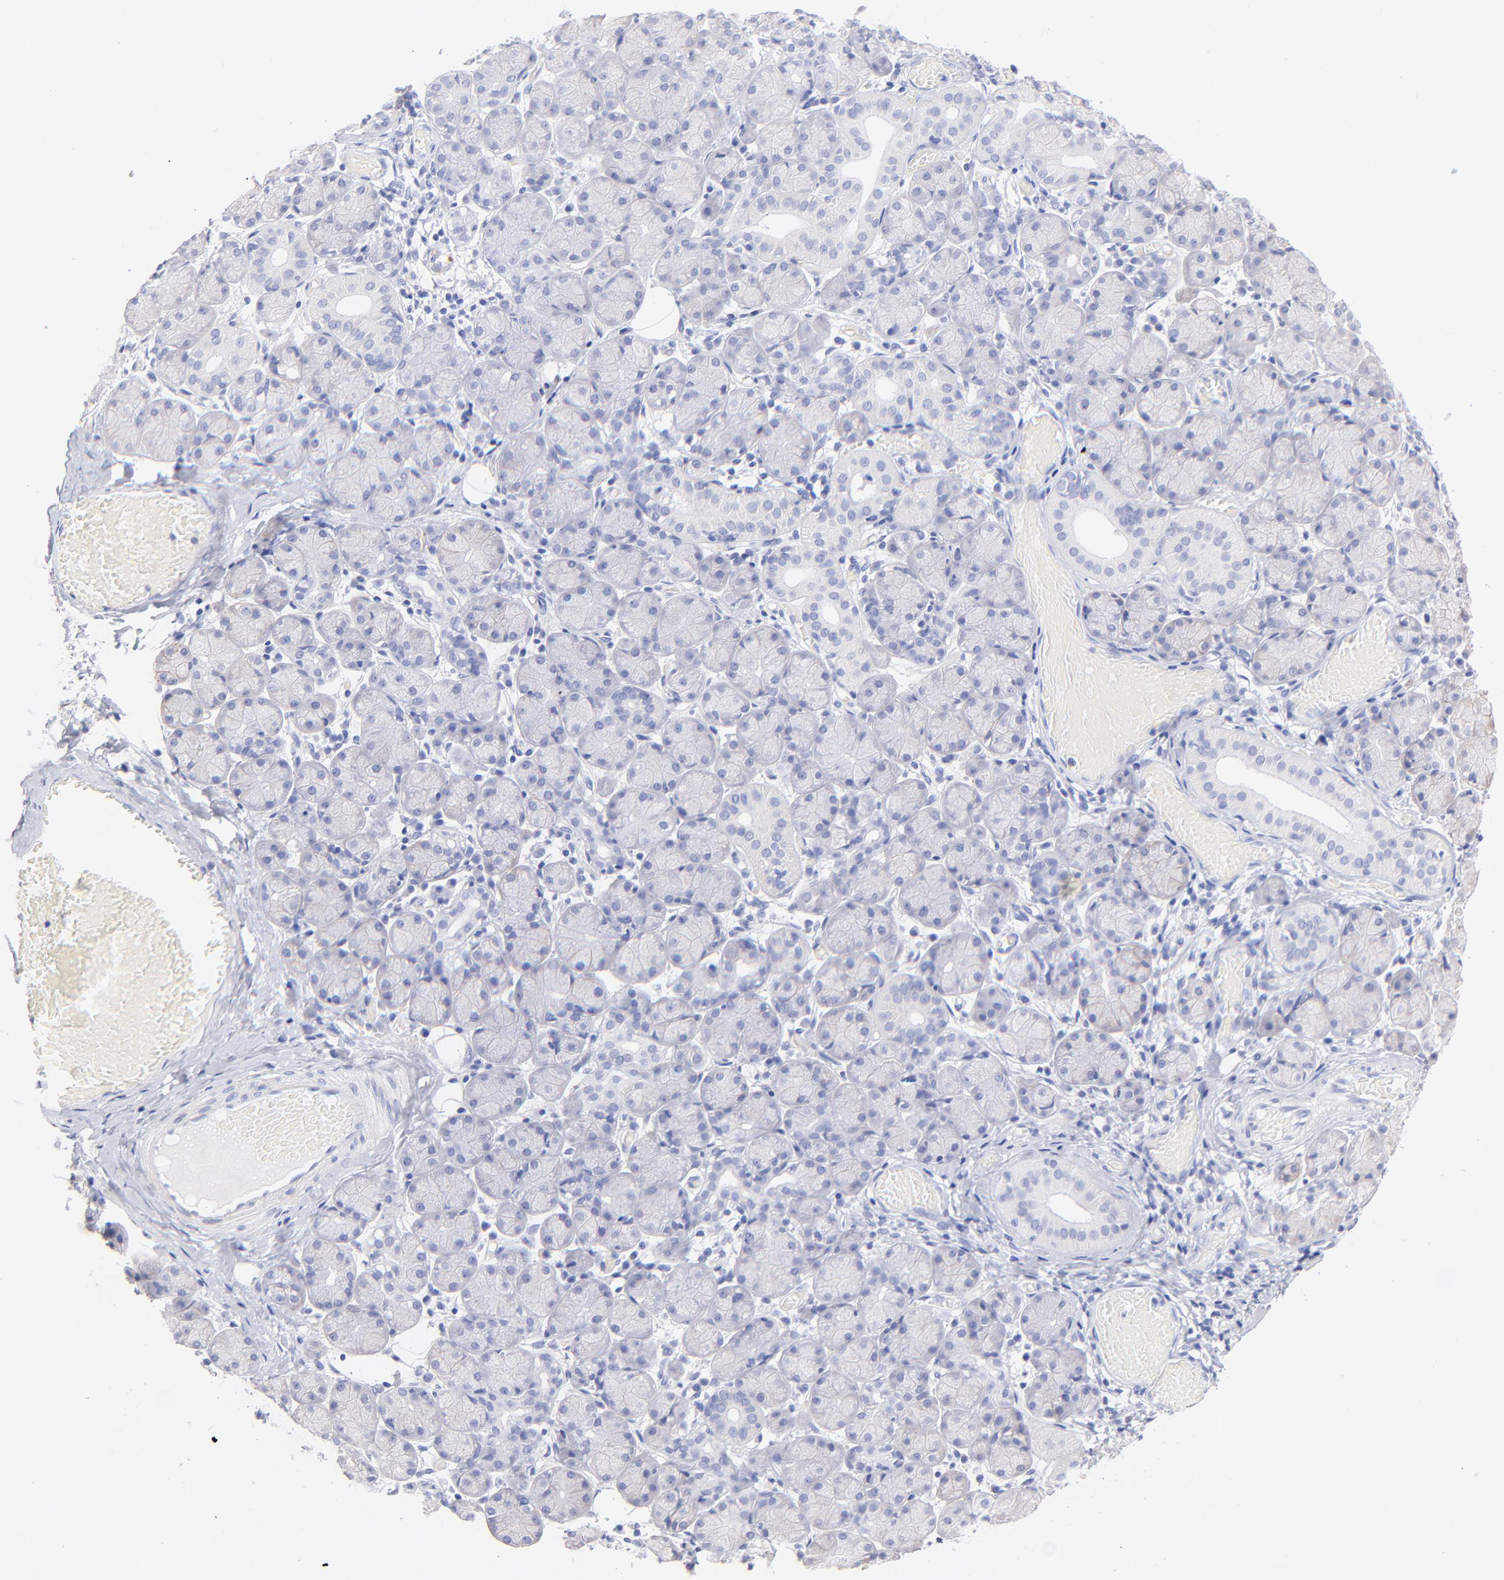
{"staining": {"intensity": "negative", "quantity": "none", "location": "none"}, "tissue": "salivary gland", "cell_type": "Glandular cells", "image_type": "normal", "snomed": [{"axis": "morphology", "description": "Normal tissue, NOS"}, {"axis": "topography", "description": "Salivary gland"}], "caption": "A histopathology image of salivary gland stained for a protein shows no brown staining in glandular cells.", "gene": "C1QTNF6", "patient": {"sex": "female", "age": 24}}